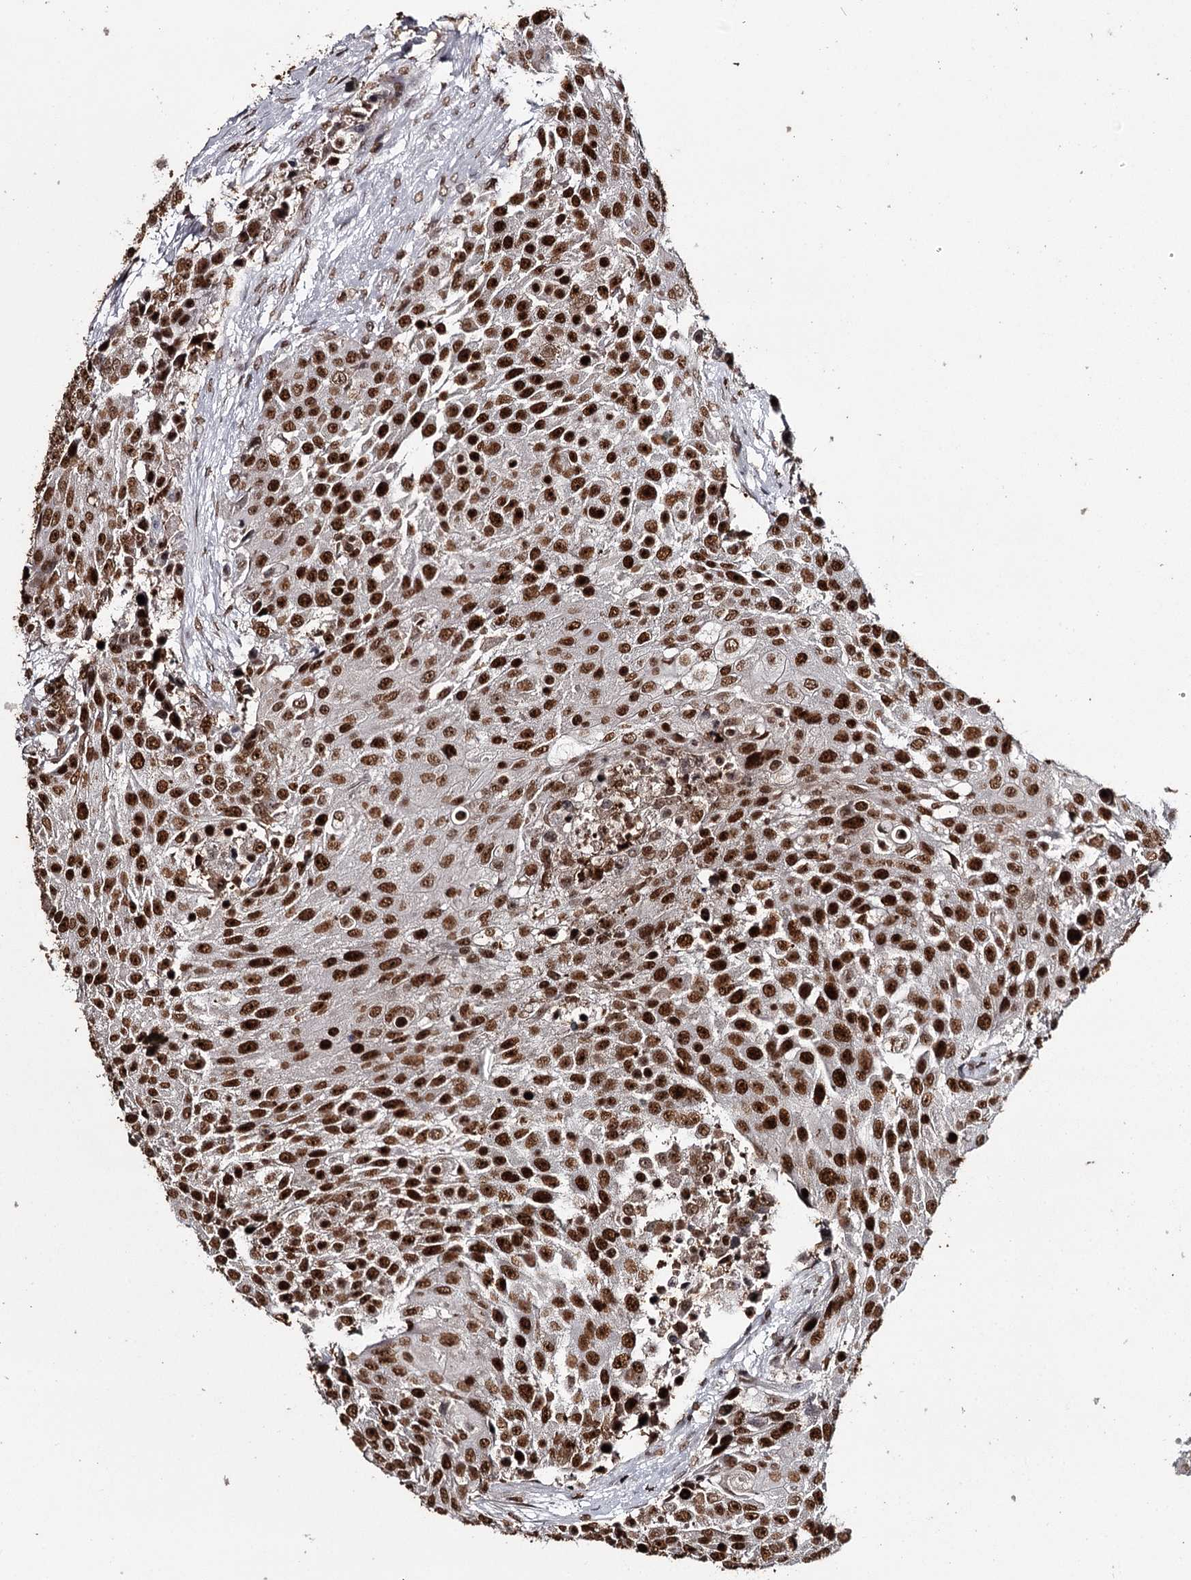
{"staining": {"intensity": "strong", "quantity": ">75%", "location": "nuclear"}, "tissue": "urothelial cancer", "cell_type": "Tumor cells", "image_type": "cancer", "snomed": [{"axis": "morphology", "description": "Urothelial carcinoma, High grade"}, {"axis": "topography", "description": "Urinary bladder"}], "caption": "IHC micrograph of neoplastic tissue: human urothelial carcinoma (high-grade) stained using IHC reveals high levels of strong protein expression localized specifically in the nuclear of tumor cells, appearing as a nuclear brown color.", "gene": "THYN1", "patient": {"sex": "female", "age": 63}}